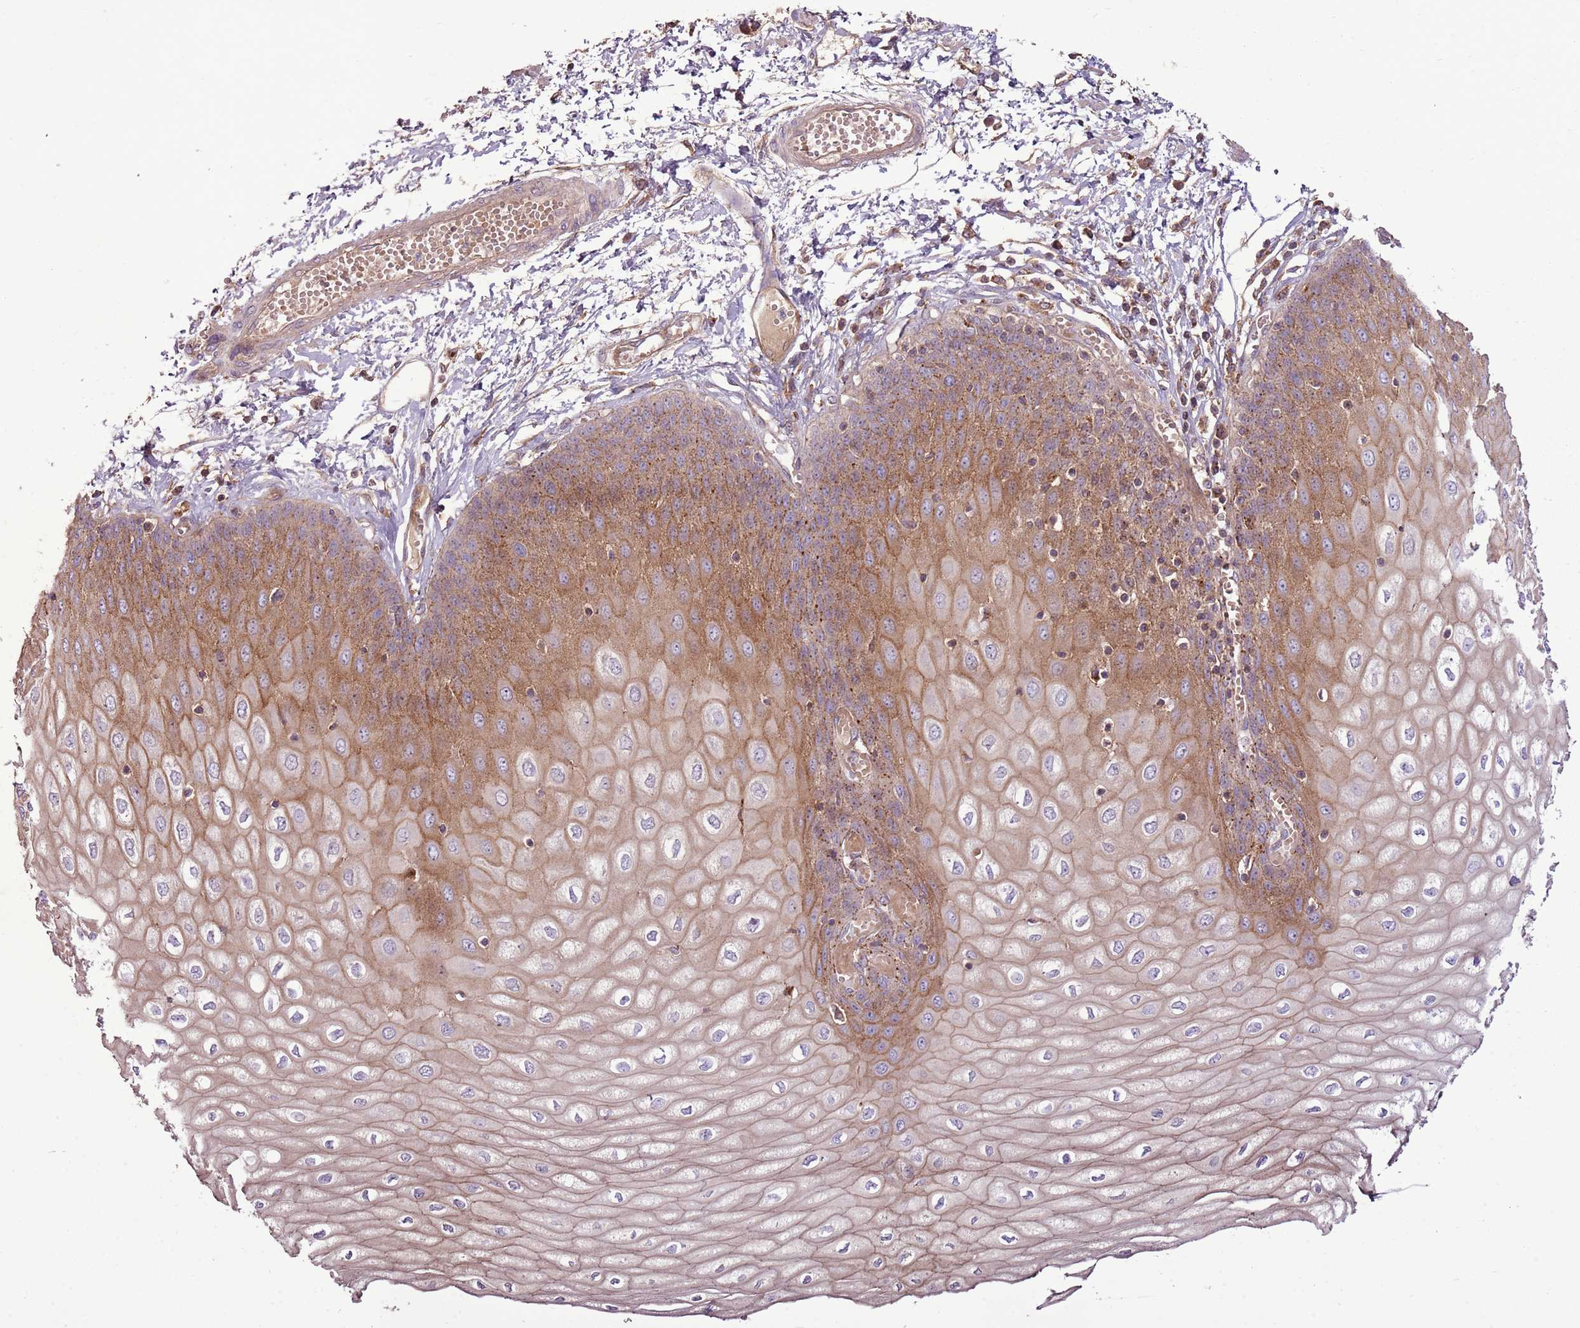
{"staining": {"intensity": "moderate", "quantity": ">75%", "location": "cytoplasmic/membranous"}, "tissue": "esophagus", "cell_type": "Squamous epithelial cells", "image_type": "normal", "snomed": [{"axis": "morphology", "description": "Normal tissue, NOS"}, {"axis": "topography", "description": "Esophagus"}], "caption": "DAB immunohistochemical staining of unremarkable human esophagus demonstrates moderate cytoplasmic/membranous protein positivity in approximately >75% of squamous epithelial cells. Nuclei are stained in blue.", "gene": "ANKRD24", "patient": {"sex": "male", "age": 60}}